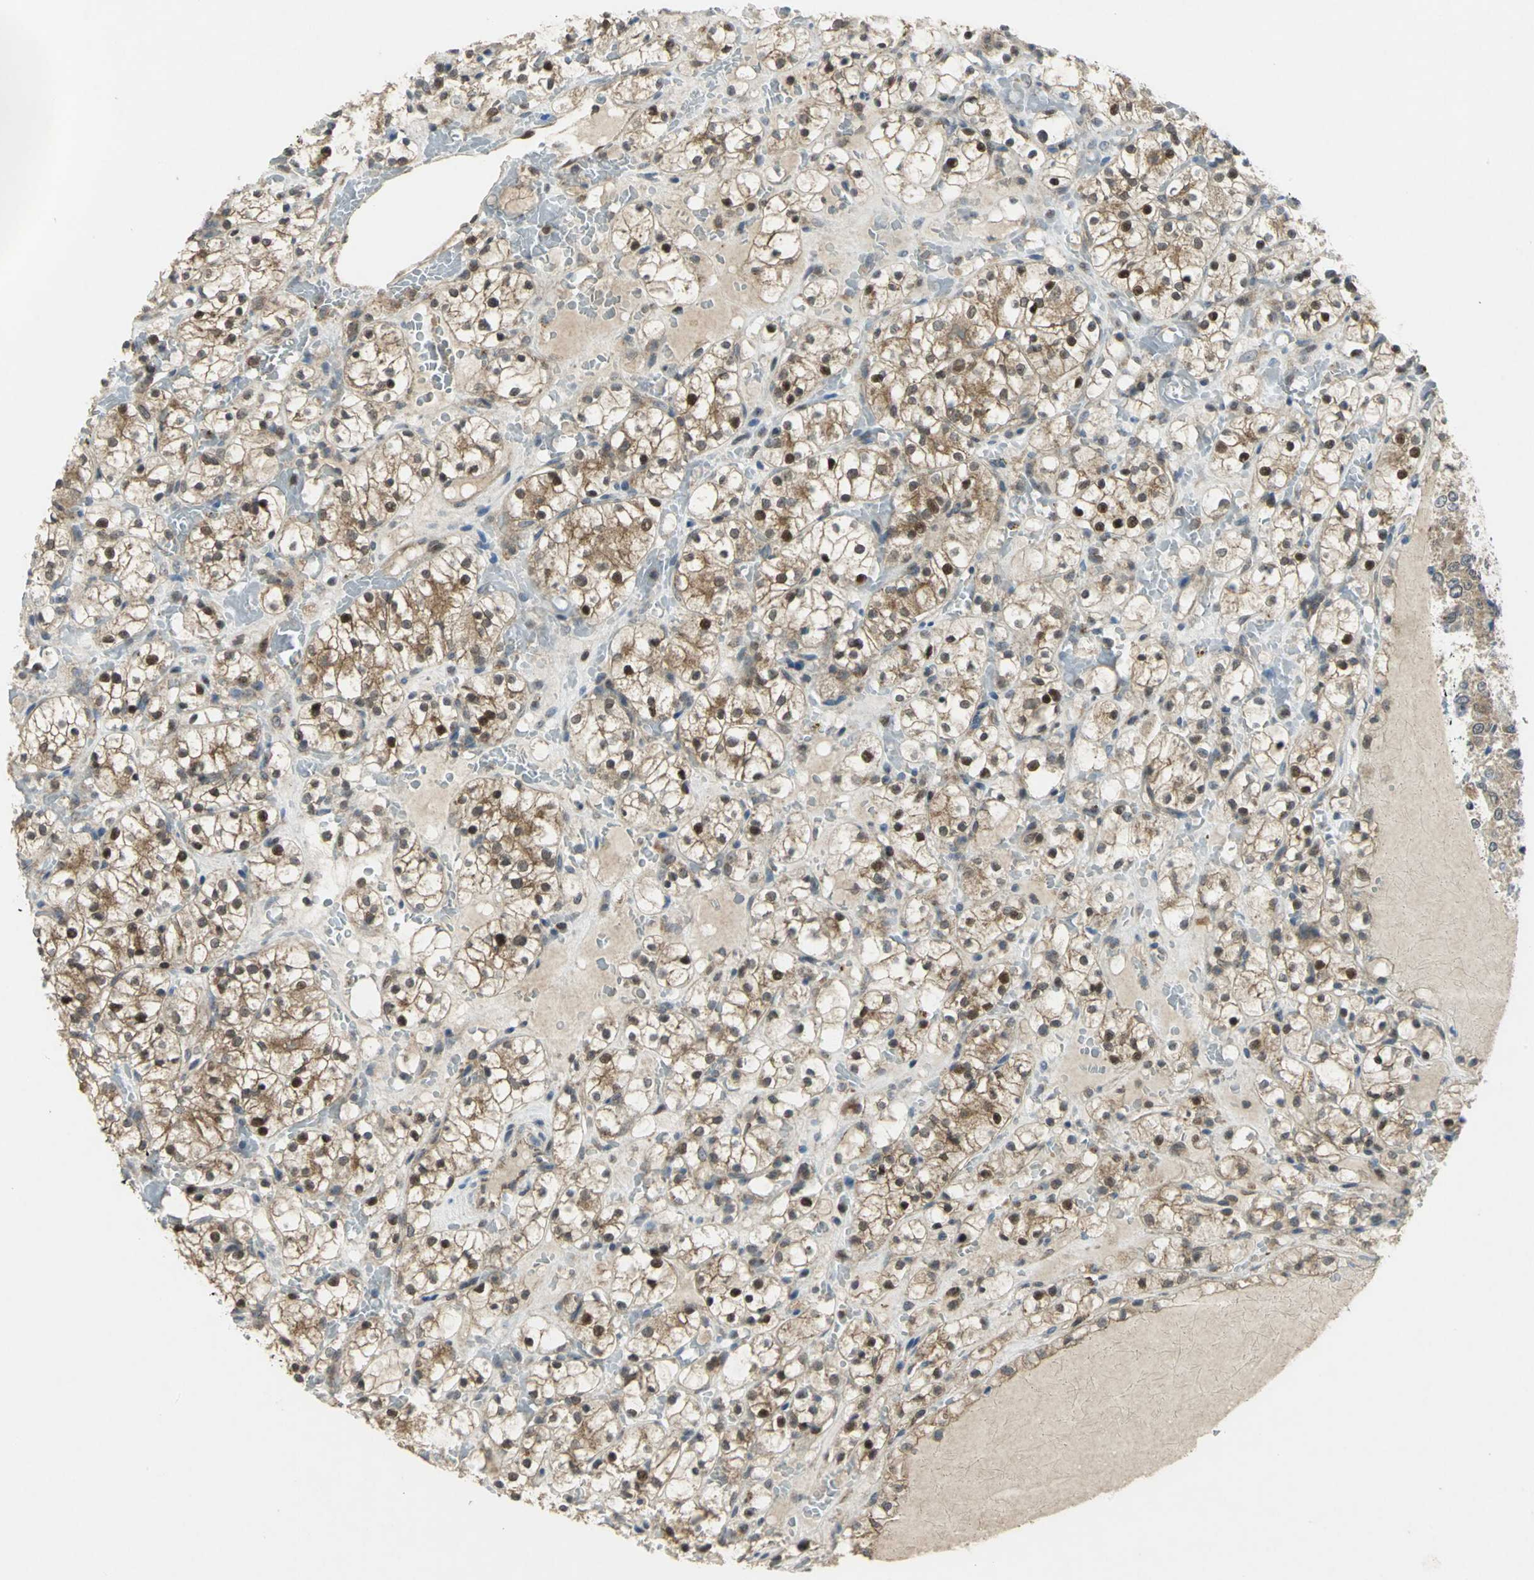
{"staining": {"intensity": "moderate", "quantity": ">75%", "location": "cytoplasmic/membranous,nuclear"}, "tissue": "renal cancer", "cell_type": "Tumor cells", "image_type": "cancer", "snomed": [{"axis": "morphology", "description": "Adenocarcinoma, NOS"}, {"axis": "topography", "description": "Kidney"}], "caption": "Immunohistochemistry (IHC) (DAB) staining of renal cancer (adenocarcinoma) shows moderate cytoplasmic/membranous and nuclear protein positivity in approximately >75% of tumor cells.", "gene": "PPIA", "patient": {"sex": "female", "age": 60}}